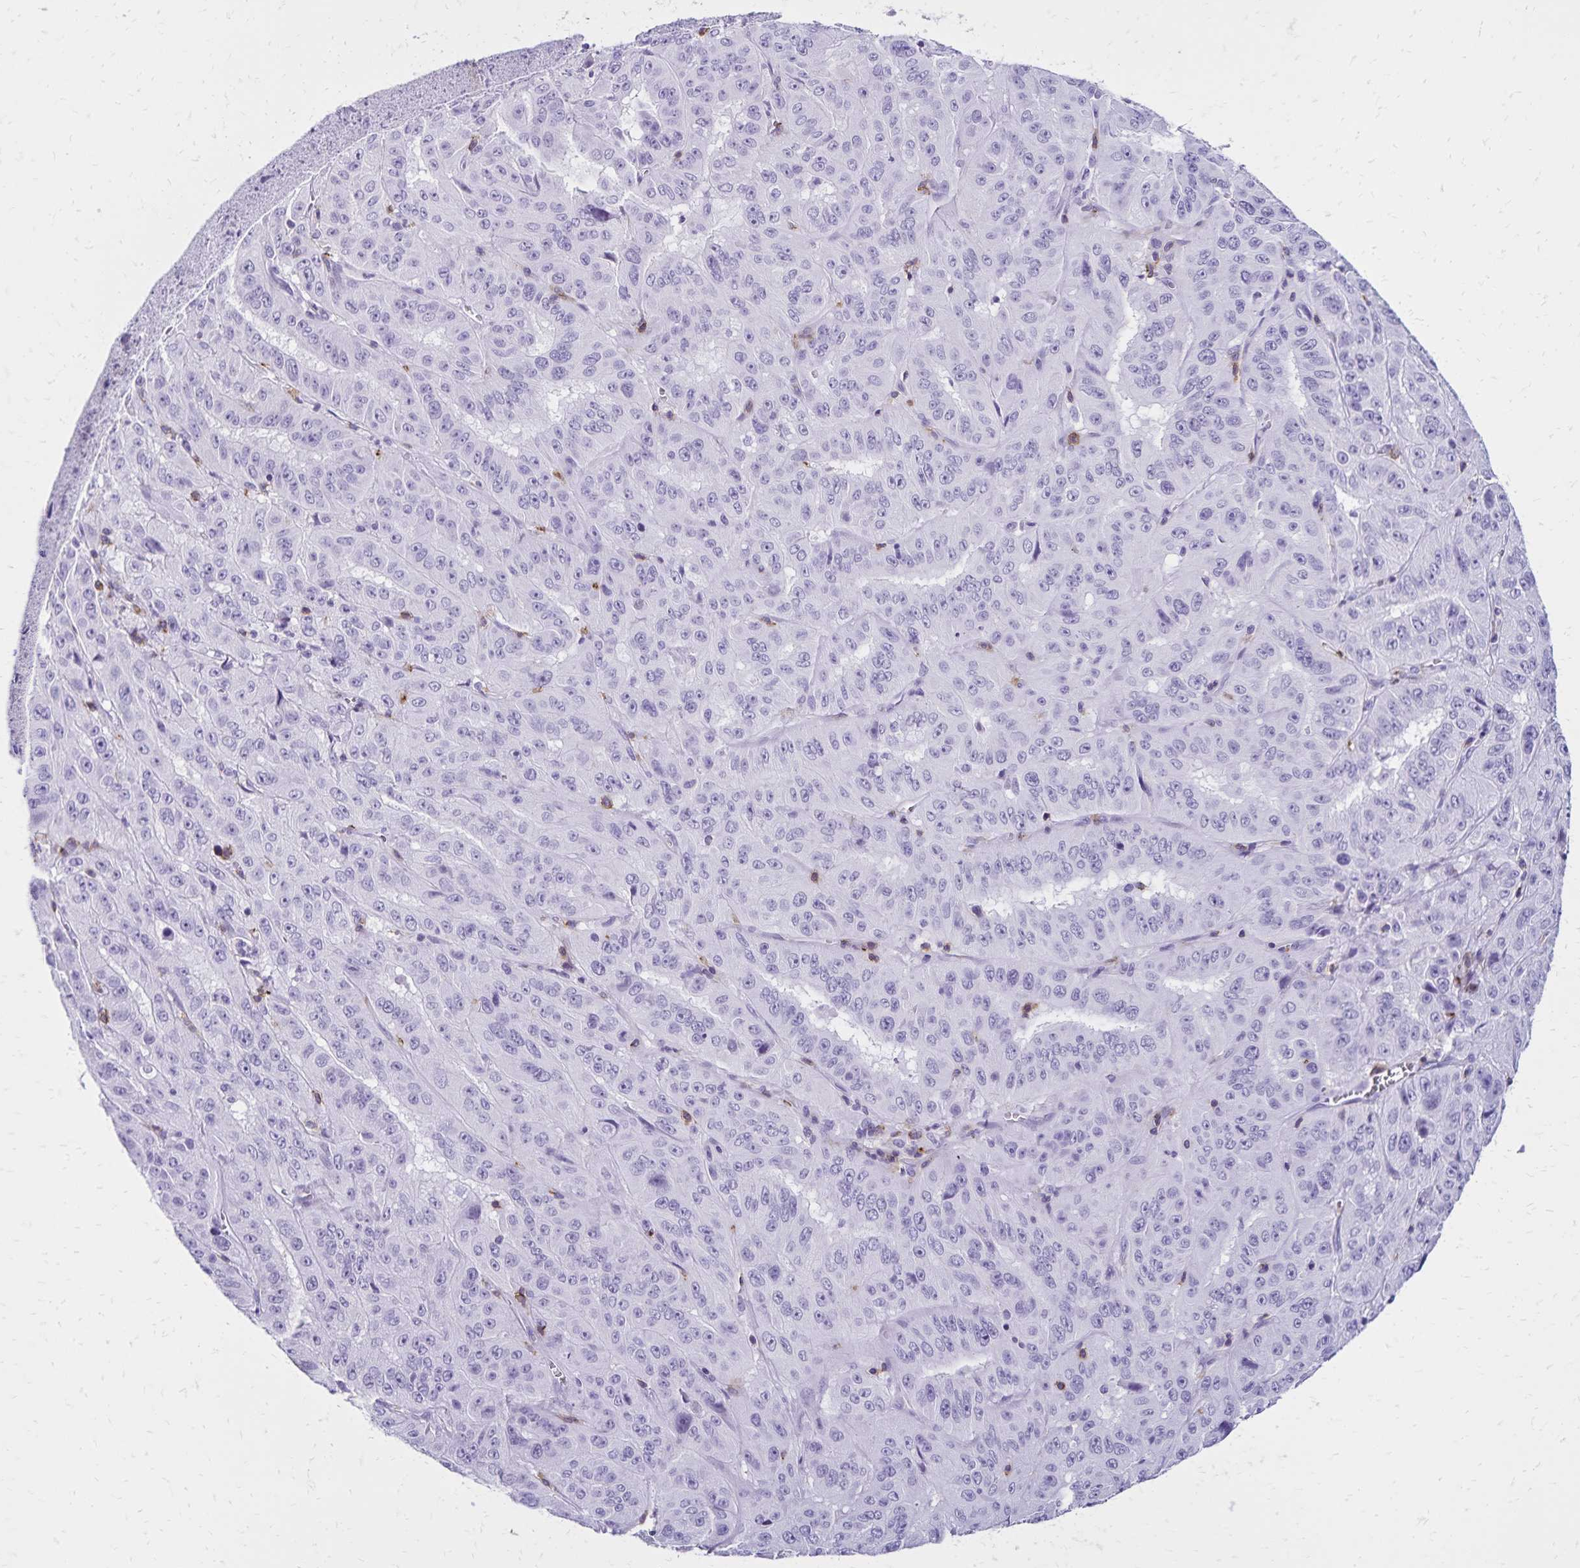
{"staining": {"intensity": "negative", "quantity": "none", "location": "none"}, "tissue": "pancreatic cancer", "cell_type": "Tumor cells", "image_type": "cancer", "snomed": [{"axis": "morphology", "description": "Adenocarcinoma, NOS"}, {"axis": "topography", "description": "Pancreas"}], "caption": "Histopathology image shows no protein staining in tumor cells of pancreatic cancer tissue.", "gene": "CD27", "patient": {"sex": "male", "age": 63}}